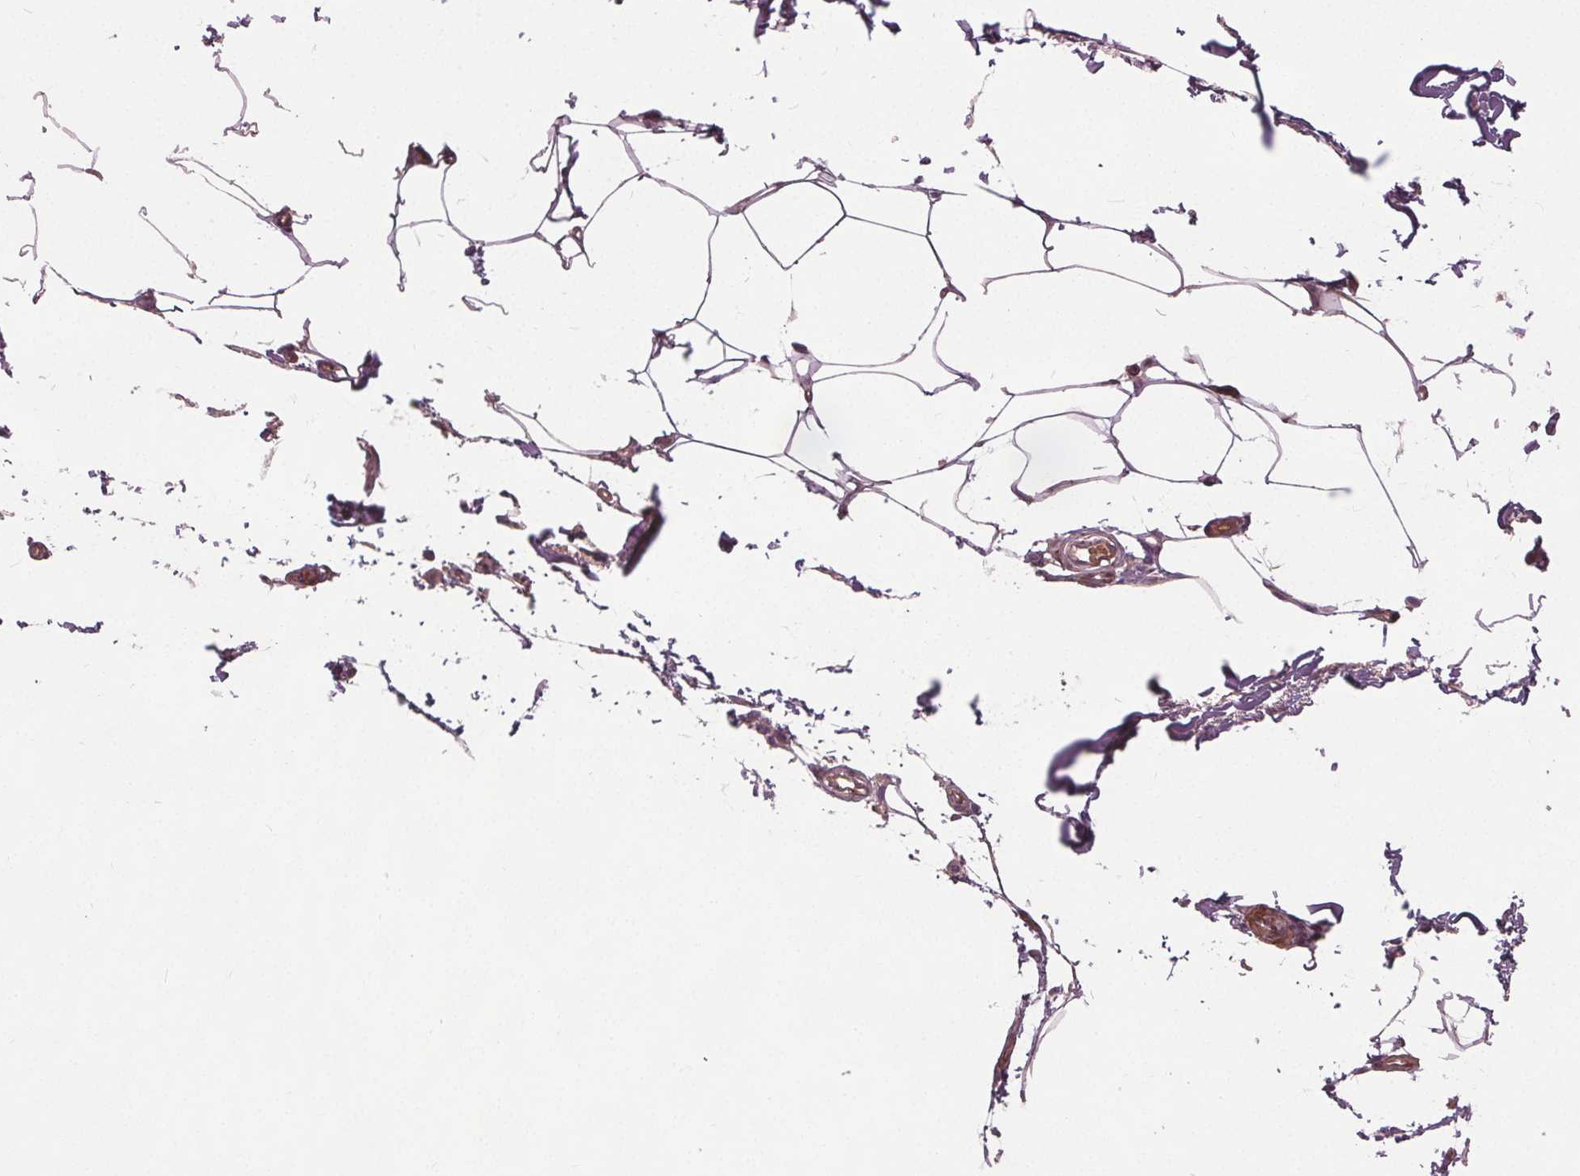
{"staining": {"intensity": "moderate", "quantity": "<25%", "location": "cytoplasmic/membranous"}, "tissue": "skin", "cell_type": "Fibroblasts", "image_type": "normal", "snomed": [{"axis": "morphology", "description": "Normal tissue, NOS"}, {"axis": "topography", "description": "Skin"}], "caption": "Immunohistochemical staining of normal skin displays moderate cytoplasmic/membranous protein expression in about <25% of fibroblasts.", "gene": "PDGFD", "patient": {"sex": "female", "age": 62}}